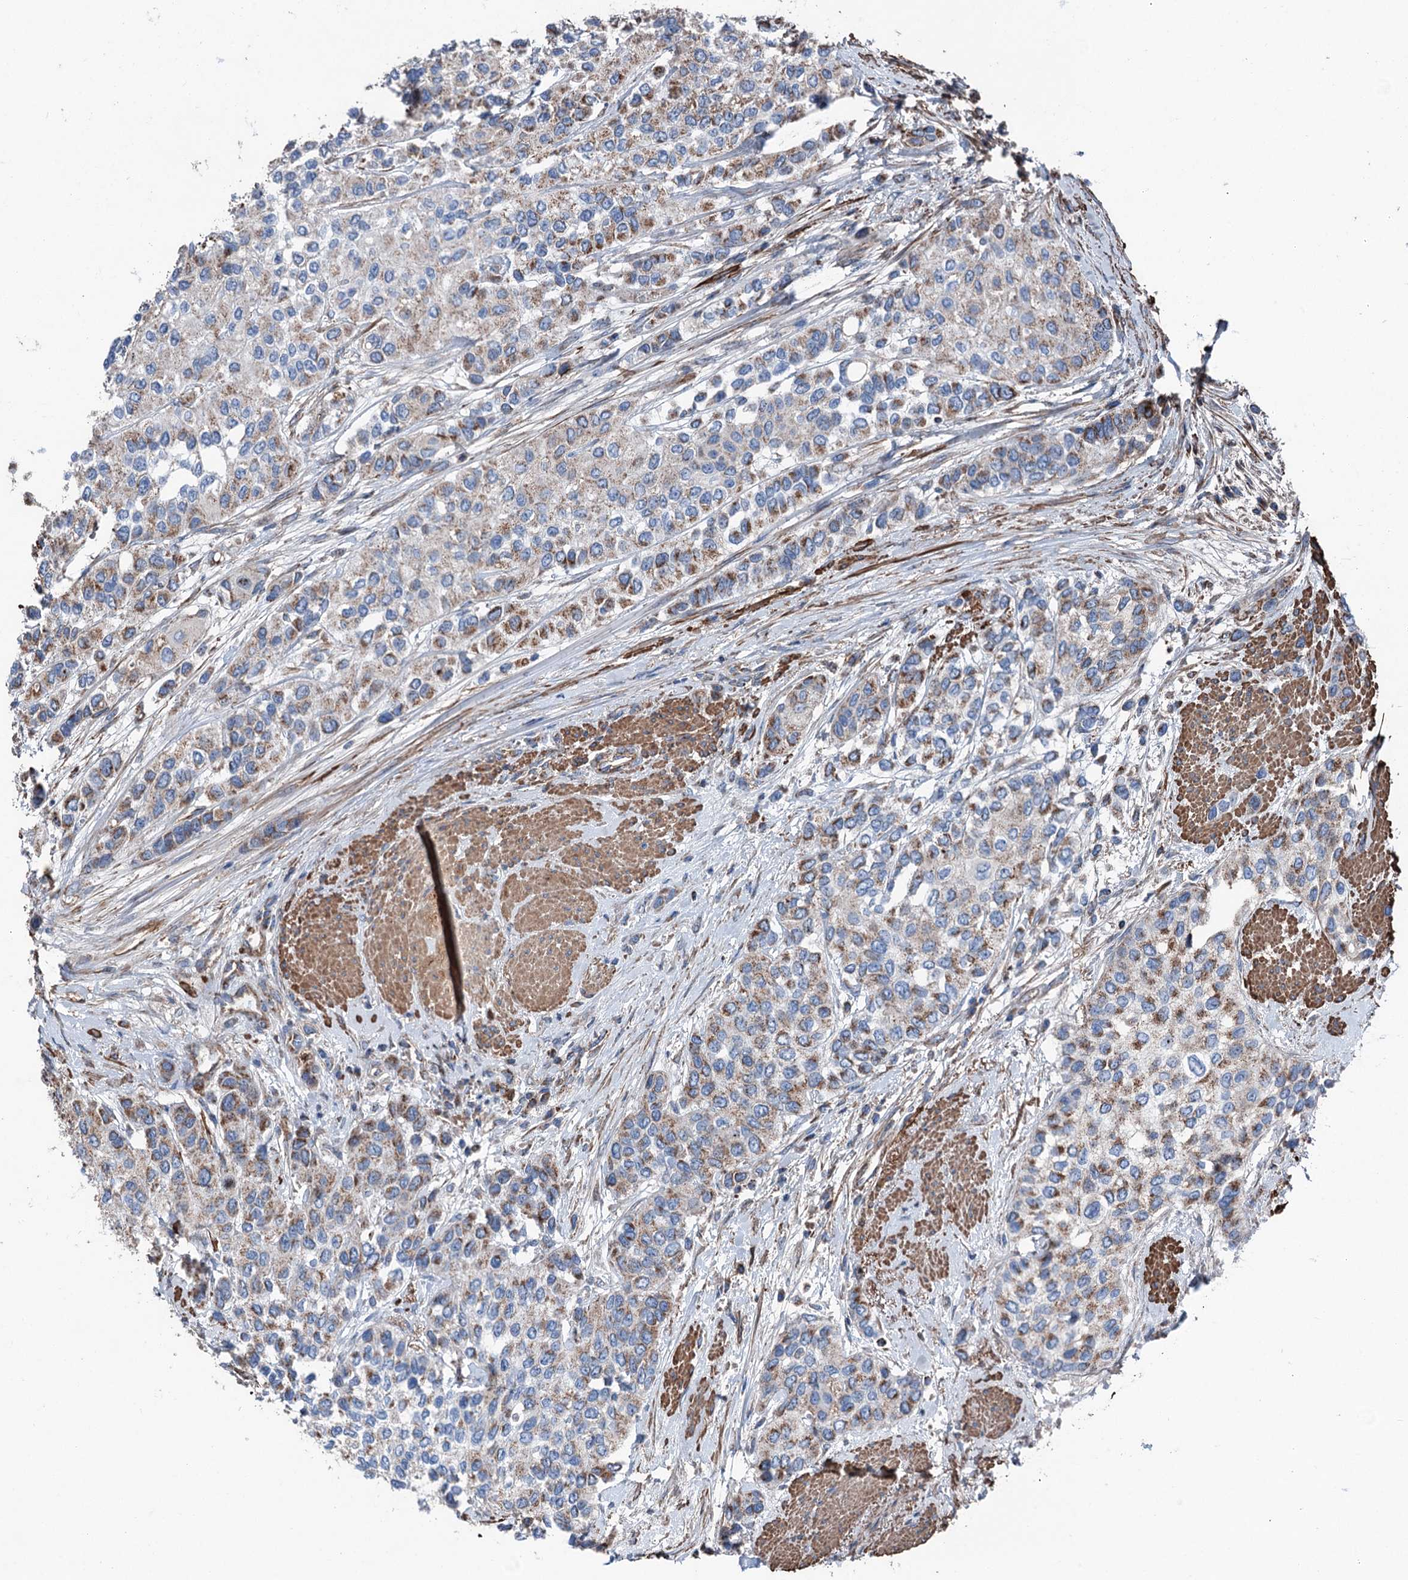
{"staining": {"intensity": "moderate", "quantity": "25%-75%", "location": "cytoplasmic/membranous"}, "tissue": "urothelial cancer", "cell_type": "Tumor cells", "image_type": "cancer", "snomed": [{"axis": "morphology", "description": "Normal tissue, NOS"}, {"axis": "morphology", "description": "Urothelial carcinoma, High grade"}, {"axis": "topography", "description": "Vascular tissue"}, {"axis": "topography", "description": "Urinary bladder"}], "caption": "Tumor cells show medium levels of moderate cytoplasmic/membranous staining in approximately 25%-75% of cells in human urothelial cancer.", "gene": "DDIAS", "patient": {"sex": "female", "age": 56}}